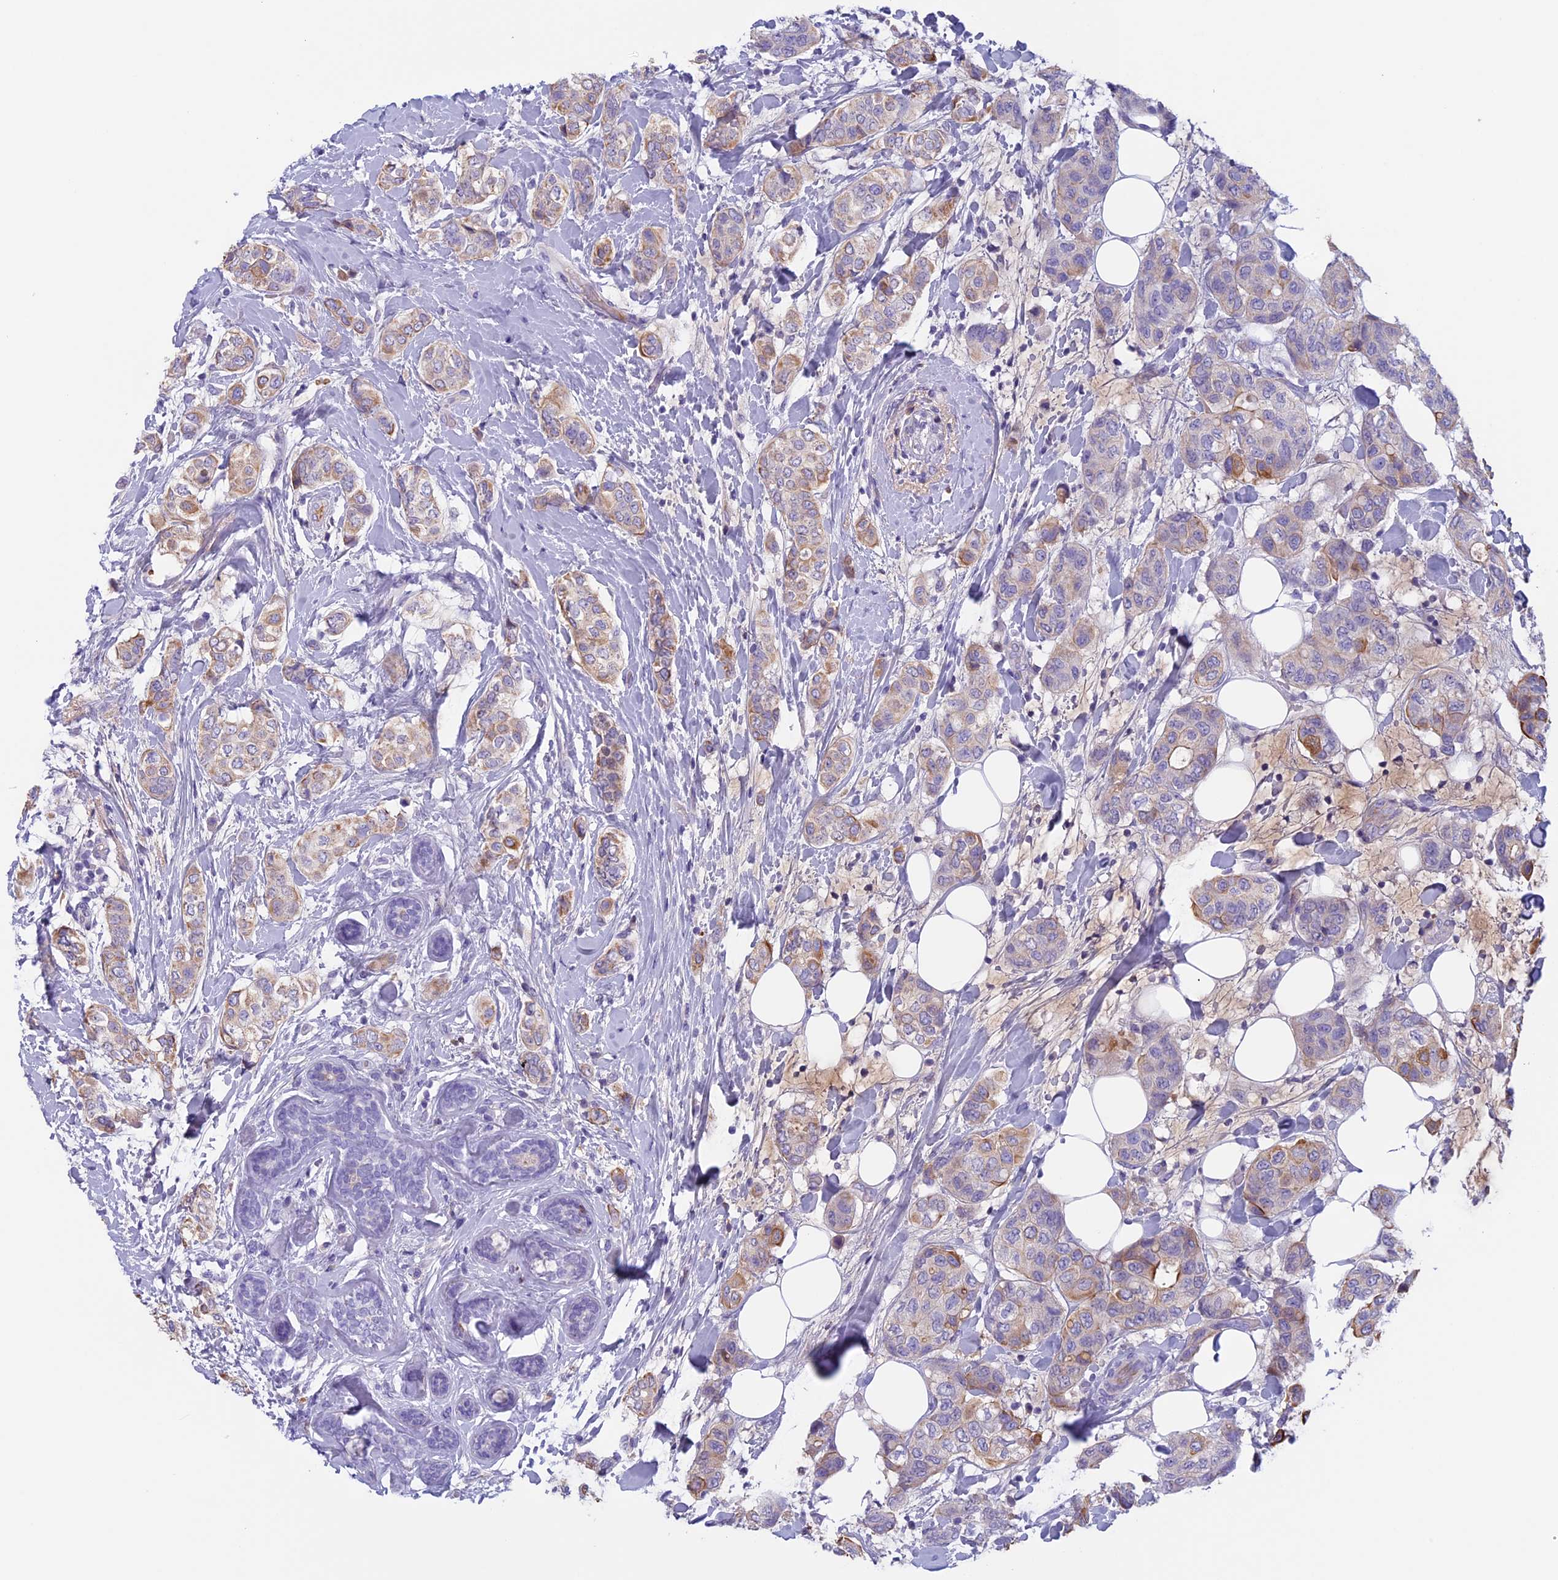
{"staining": {"intensity": "moderate", "quantity": "<25%", "location": "cytoplasmic/membranous"}, "tissue": "breast cancer", "cell_type": "Tumor cells", "image_type": "cancer", "snomed": [{"axis": "morphology", "description": "Lobular carcinoma"}, {"axis": "topography", "description": "Breast"}], "caption": "Immunohistochemistry micrograph of neoplastic tissue: lobular carcinoma (breast) stained using IHC shows low levels of moderate protein expression localized specifically in the cytoplasmic/membranous of tumor cells, appearing as a cytoplasmic/membranous brown color.", "gene": "ANGPTL2", "patient": {"sex": "female", "age": 51}}